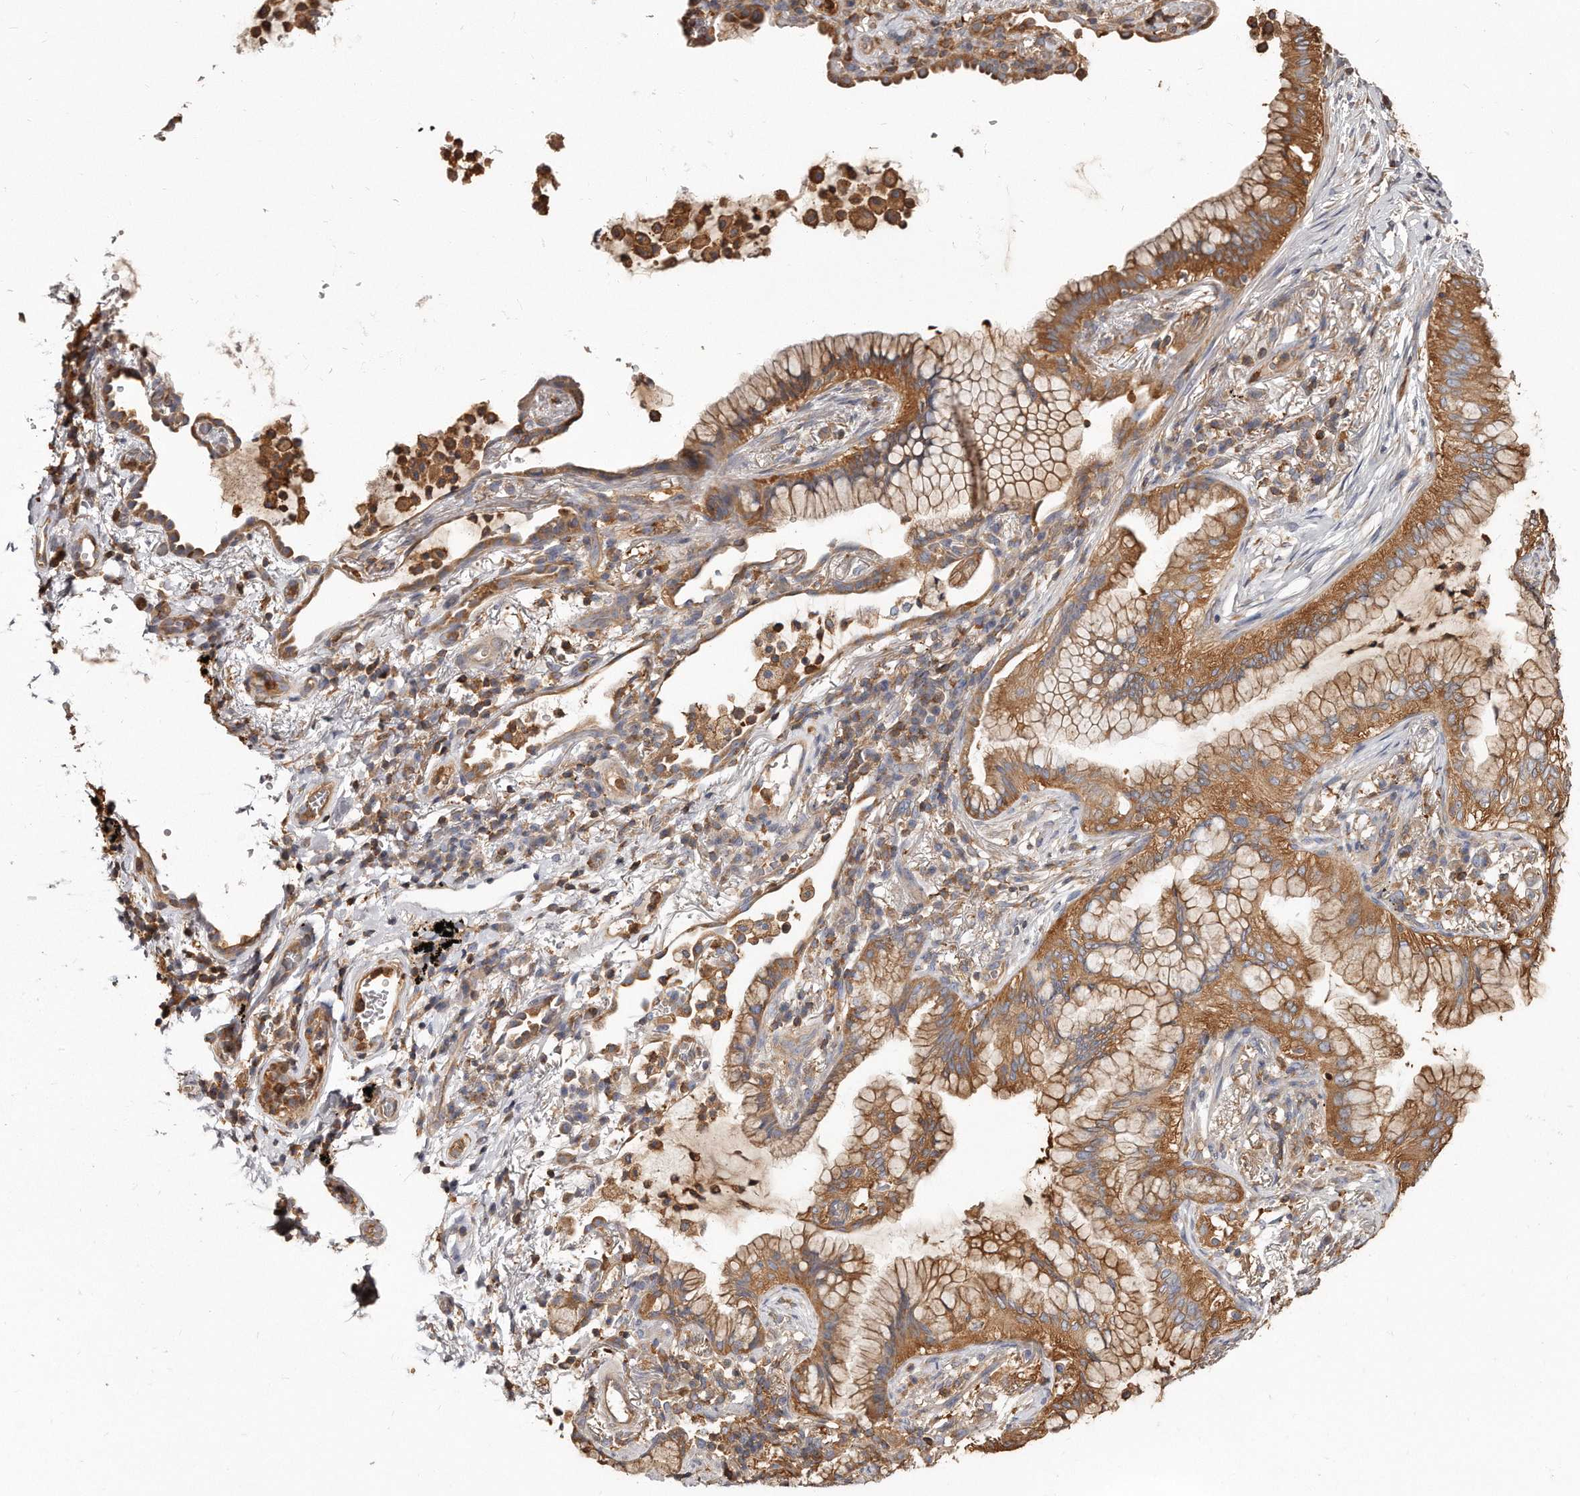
{"staining": {"intensity": "moderate", "quantity": ">75%", "location": "cytoplasmic/membranous"}, "tissue": "lung cancer", "cell_type": "Tumor cells", "image_type": "cancer", "snomed": [{"axis": "morphology", "description": "Adenocarcinoma, NOS"}, {"axis": "topography", "description": "Lung"}], "caption": "Lung adenocarcinoma stained with IHC reveals moderate cytoplasmic/membranous staining in approximately >75% of tumor cells. The protein of interest is shown in brown color, while the nuclei are stained blue.", "gene": "CAP1", "patient": {"sex": "female", "age": 70}}